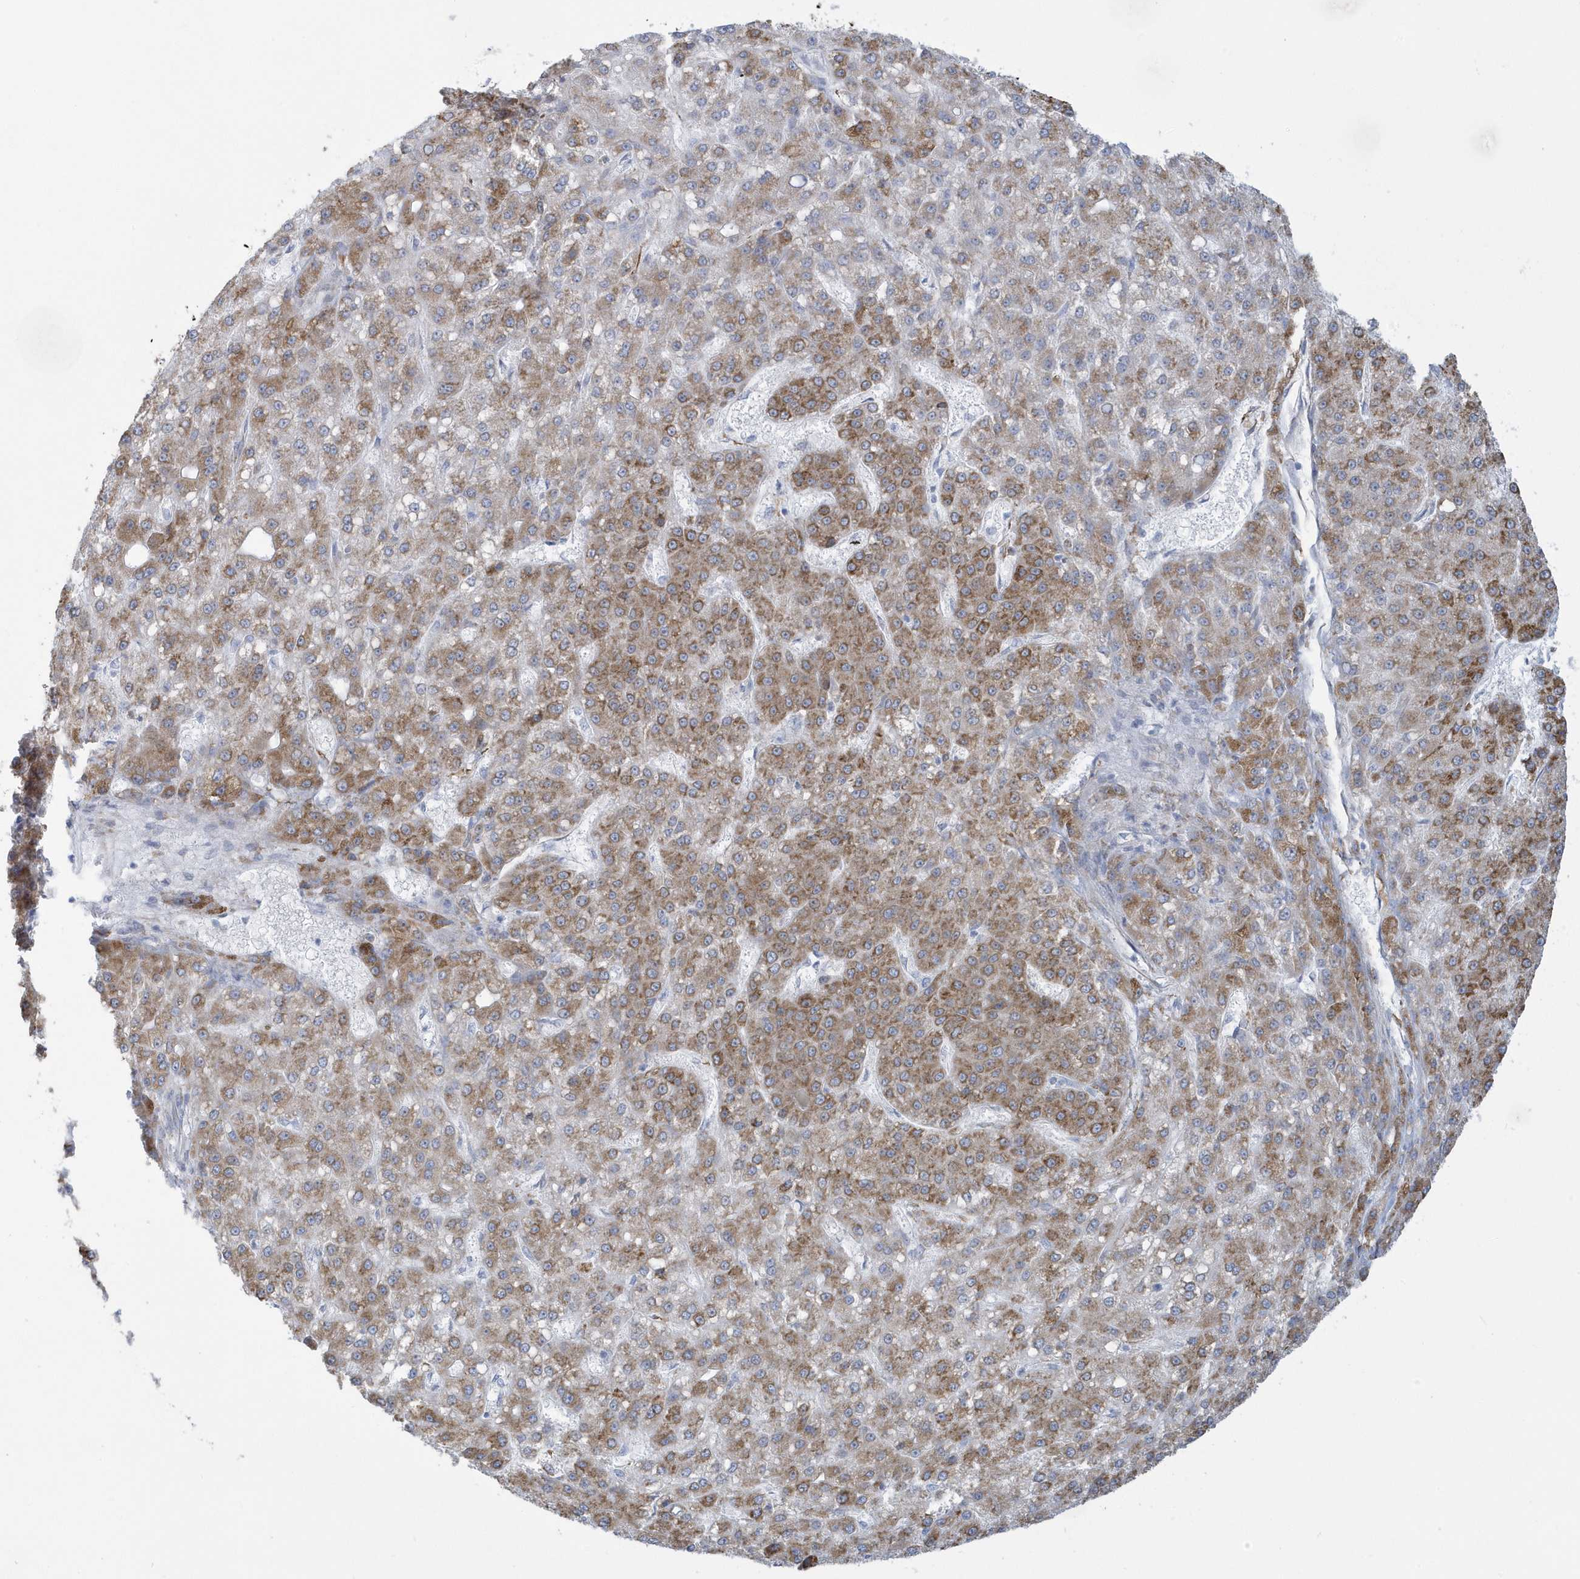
{"staining": {"intensity": "moderate", "quantity": "25%-75%", "location": "cytoplasmic/membranous"}, "tissue": "liver cancer", "cell_type": "Tumor cells", "image_type": "cancer", "snomed": [{"axis": "morphology", "description": "Carcinoma, Hepatocellular, NOS"}, {"axis": "topography", "description": "Liver"}], "caption": "Protein expression analysis of human hepatocellular carcinoma (liver) reveals moderate cytoplasmic/membranous positivity in approximately 25%-75% of tumor cells. The staining was performed using DAB to visualize the protein expression in brown, while the nuclei were stained in blue with hematoxylin (Magnification: 20x).", "gene": "DCAF1", "patient": {"sex": "male", "age": 67}}